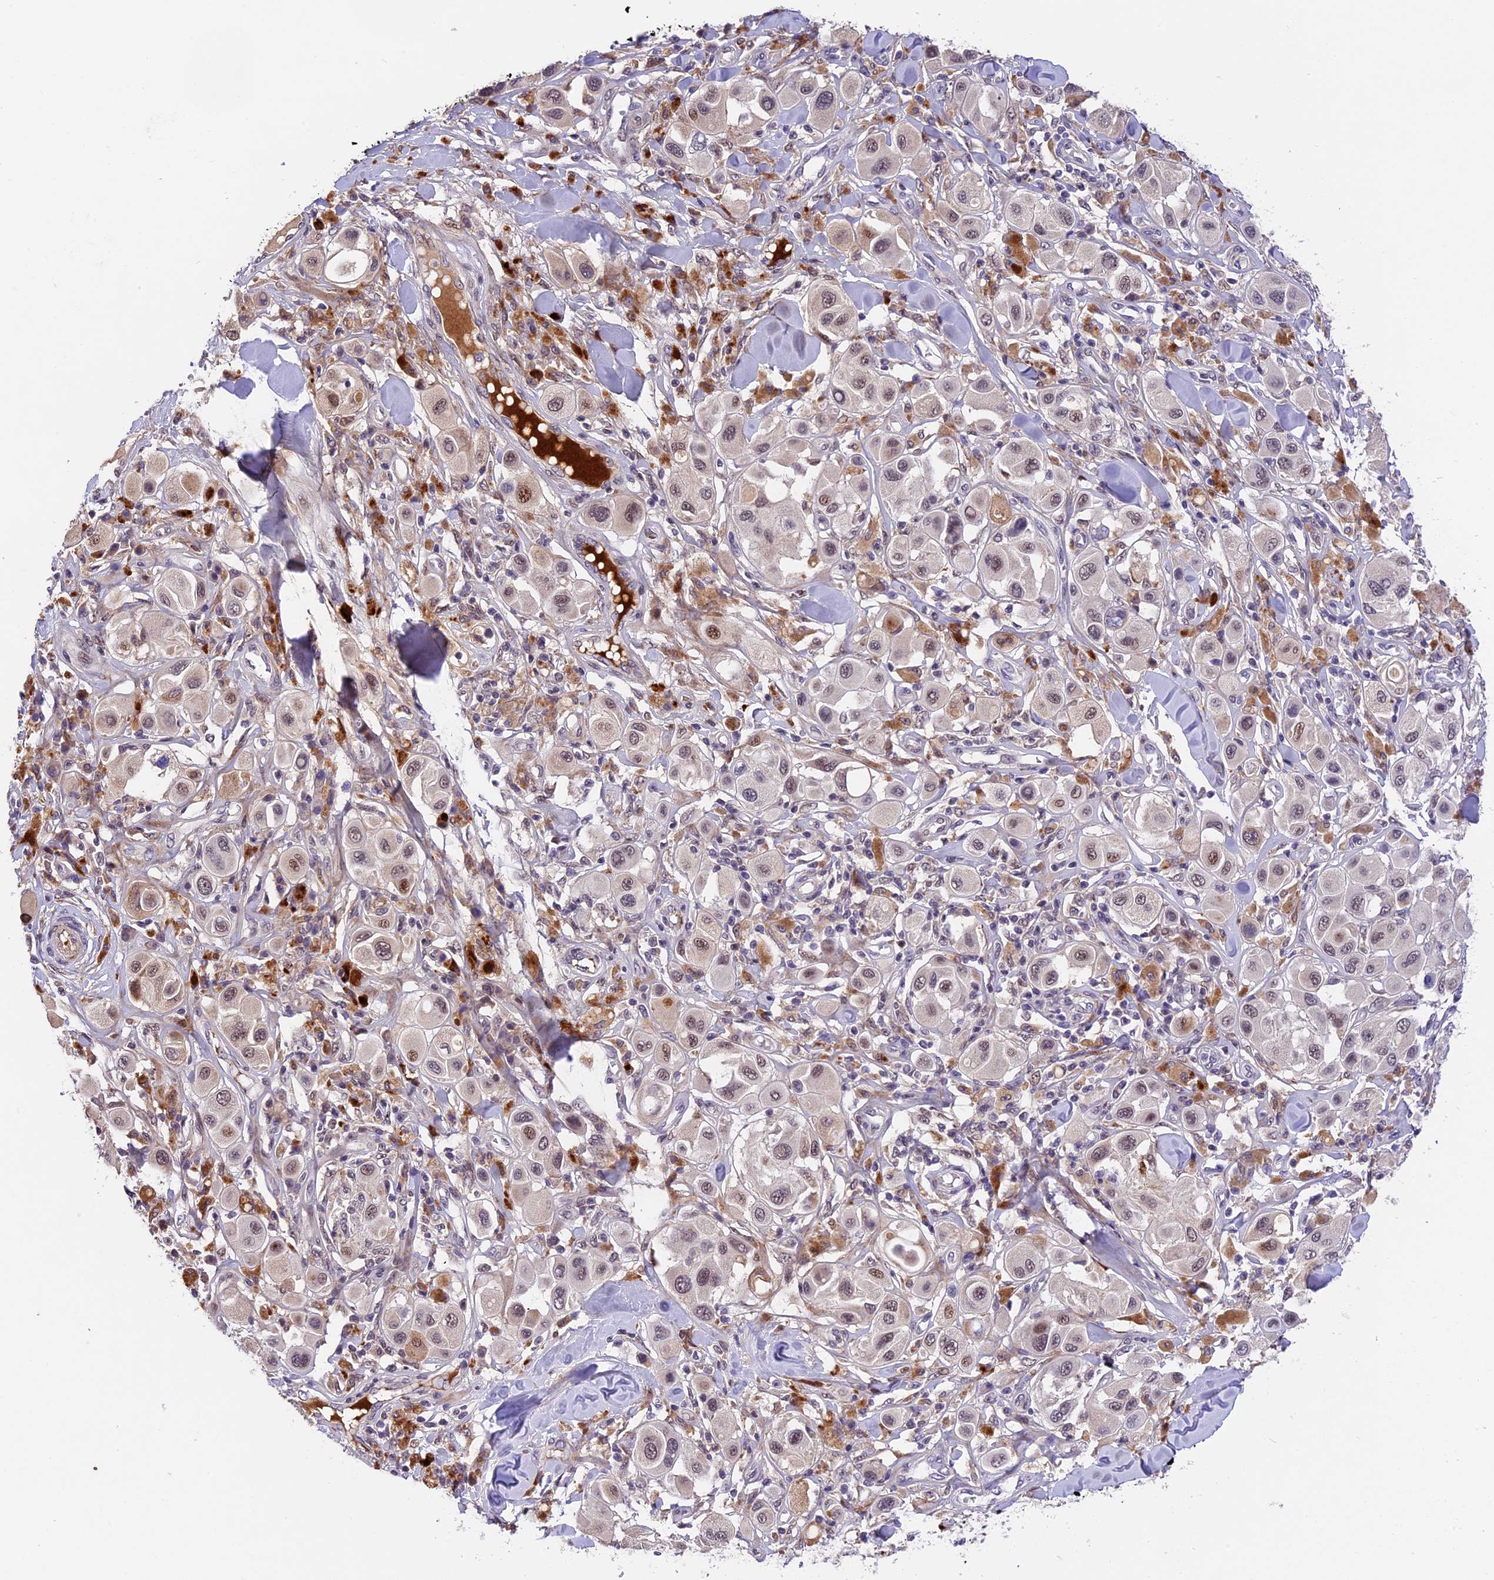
{"staining": {"intensity": "weak", "quantity": ">75%", "location": "nuclear"}, "tissue": "melanoma", "cell_type": "Tumor cells", "image_type": "cancer", "snomed": [{"axis": "morphology", "description": "Malignant melanoma, Metastatic site"}, {"axis": "topography", "description": "Skin"}], "caption": "Human melanoma stained with a protein marker shows weak staining in tumor cells.", "gene": "FBXO45", "patient": {"sex": "male", "age": 41}}